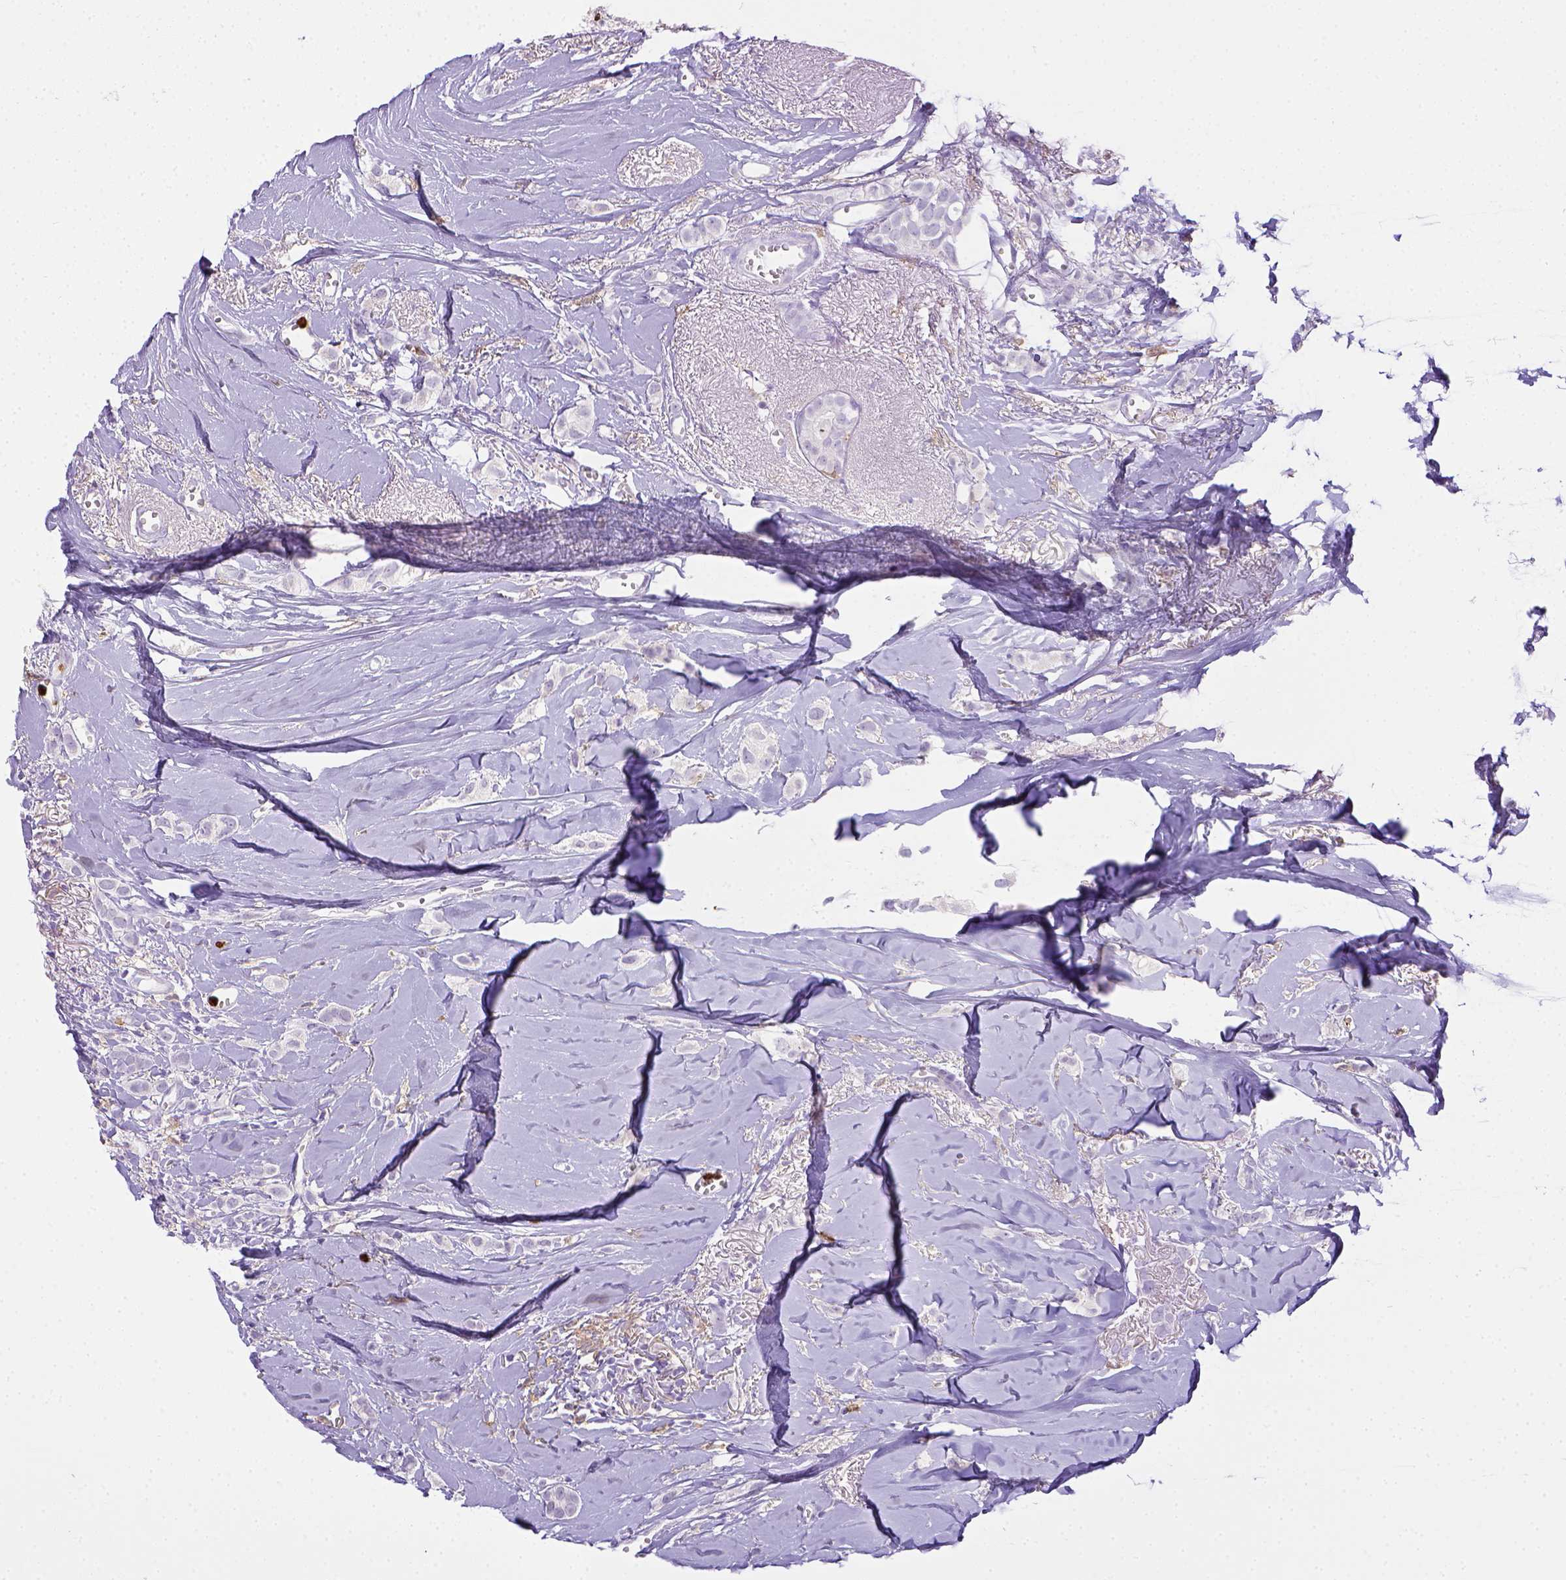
{"staining": {"intensity": "negative", "quantity": "none", "location": "none"}, "tissue": "breast cancer", "cell_type": "Tumor cells", "image_type": "cancer", "snomed": [{"axis": "morphology", "description": "Duct carcinoma"}, {"axis": "topography", "description": "Breast"}], "caption": "Invasive ductal carcinoma (breast) stained for a protein using immunohistochemistry (IHC) shows no expression tumor cells.", "gene": "ITGAM", "patient": {"sex": "female", "age": 85}}